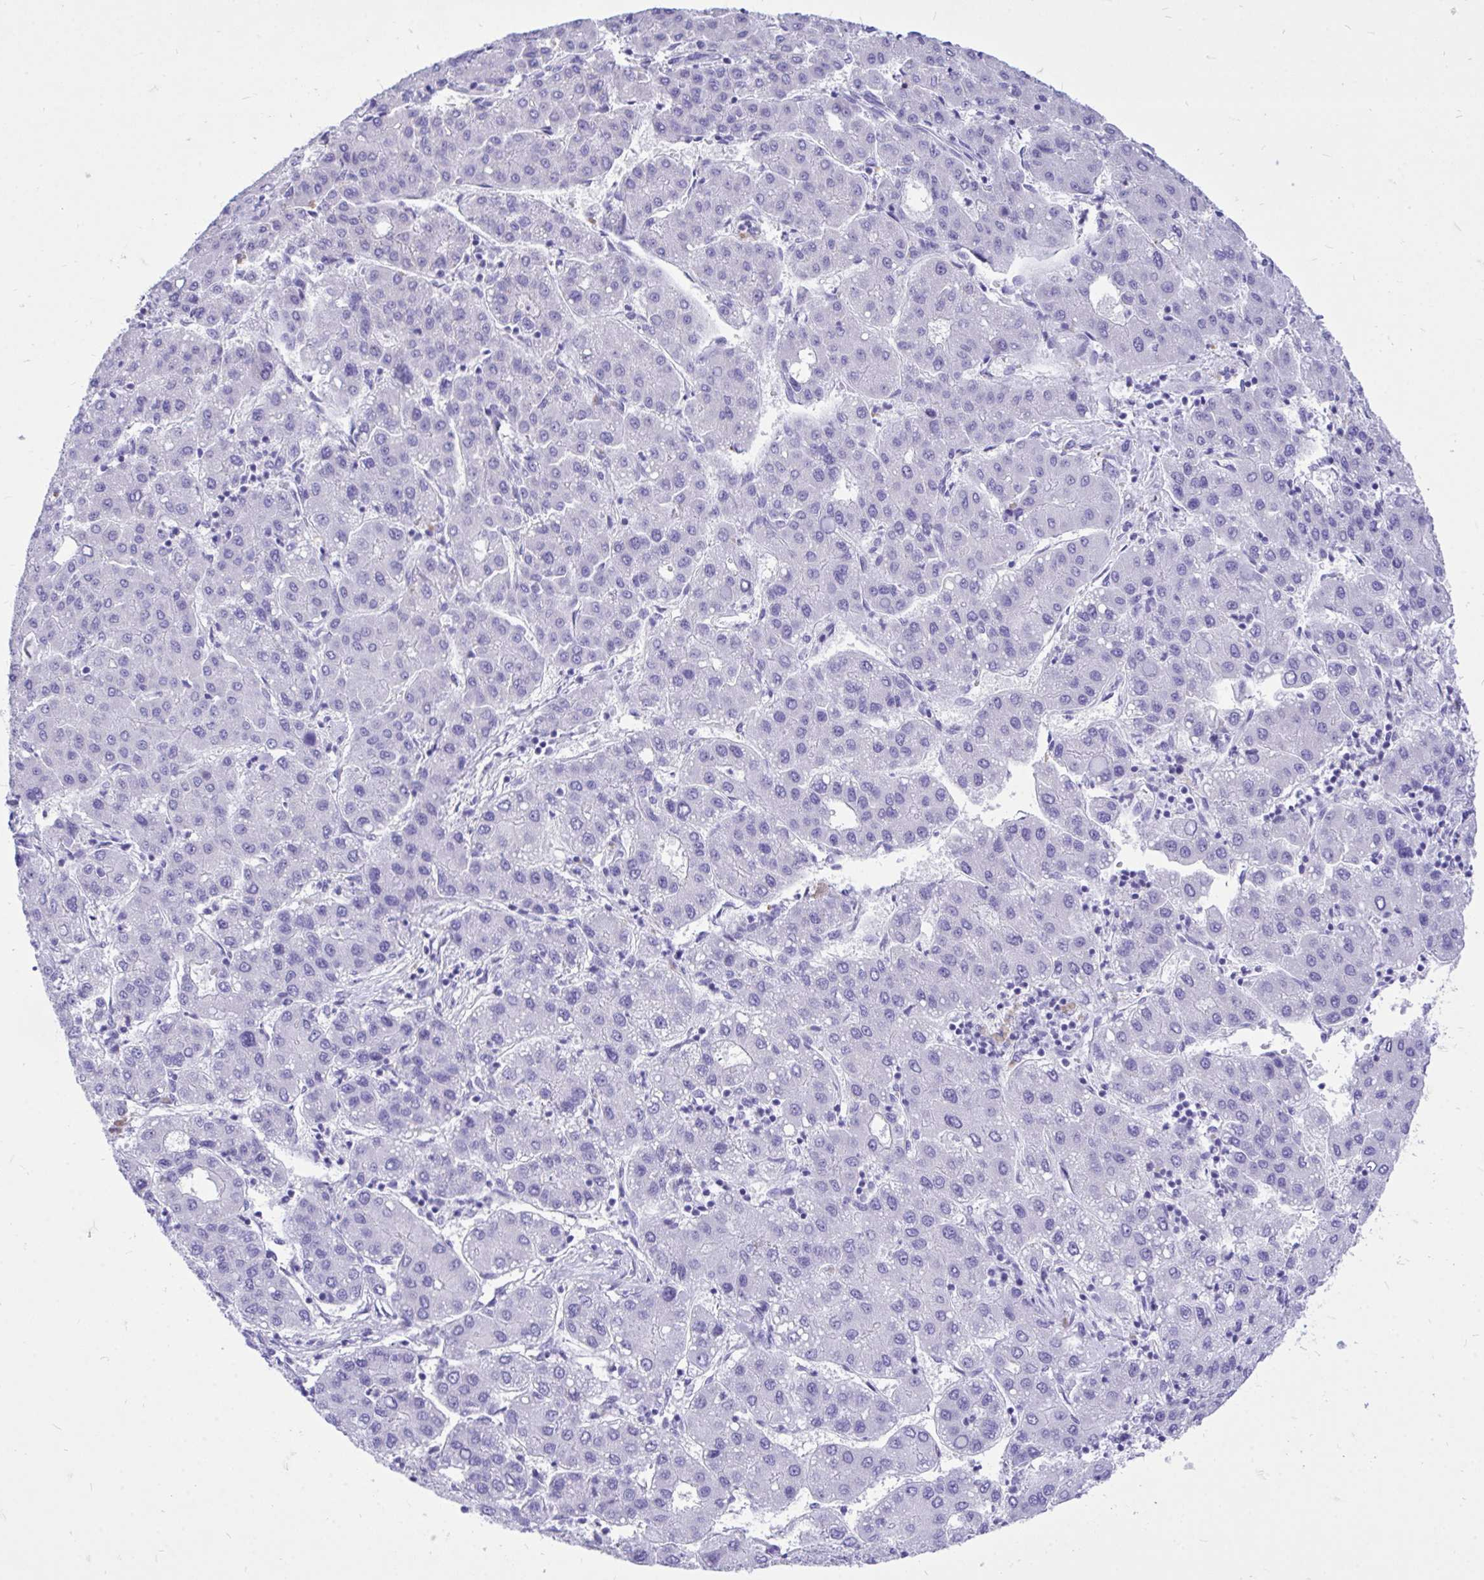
{"staining": {"intensity": "negative", "quantity": "none", "location": "none"}, "tissue": "liver cancer", "cell_type": "Tumor cells", "image_type": "cancer", "snomed": [{"axis": "morphology", "description": "Carcinoma, Hepatocellular, NOS"}, {"axis": "topography", "description": "Liver"}], "caption": "A high-resolution image shows immunohistochemistry (IHC) staining of liver cancer (hepatocellular carcinoma), which demonstrates no significant positivity in tumor cells.", "gene": "MON1A", "patient": {"sex": "male", "age": 65}}